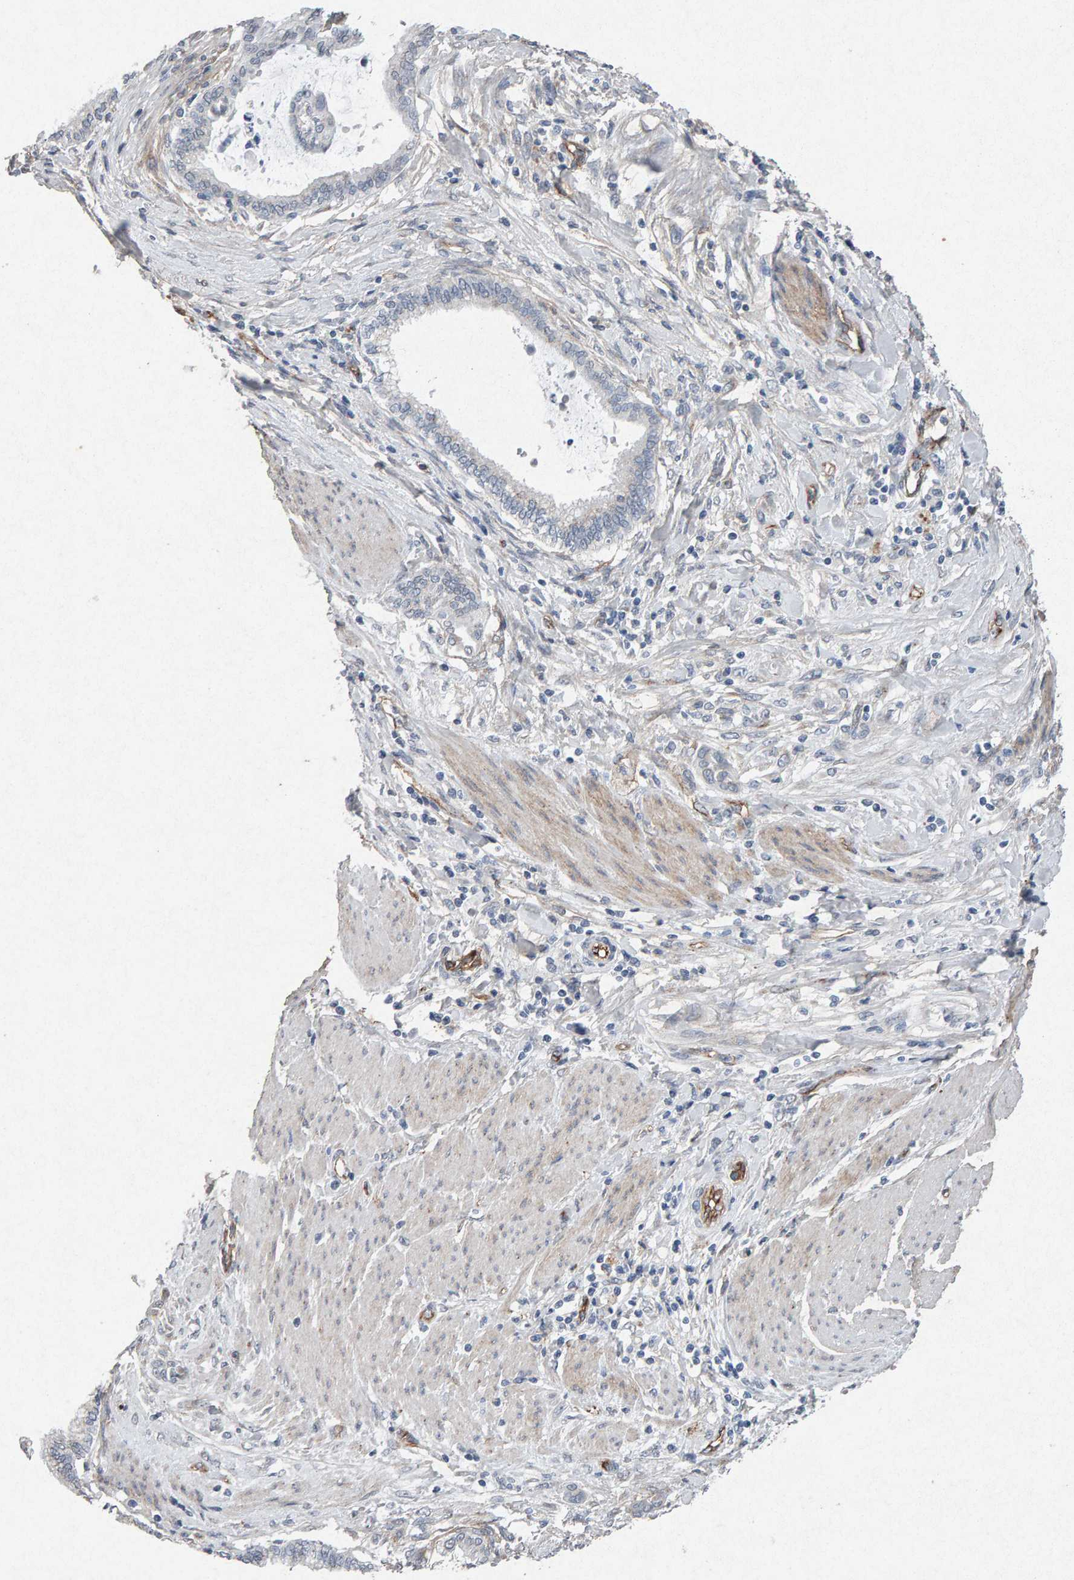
{"staining": {"intensity": "negative", "quantity": "none", "location": "none"}, "tissue": "pancreatic cancer", "cell_type": "Tumor cells", "image_type": "cancer", "snomed": [{"axis": "morphology", "description": "Adenocarcinoma, NOS"}, {"axis": "topography", "description": "Pancreas"}], "caption": "The IHC image has no significant expression in tumor cells of pancreatic adenocarcinoma tissue.", "gene": "PTPRM", "patient": {"sex": "female", "age": 64}}